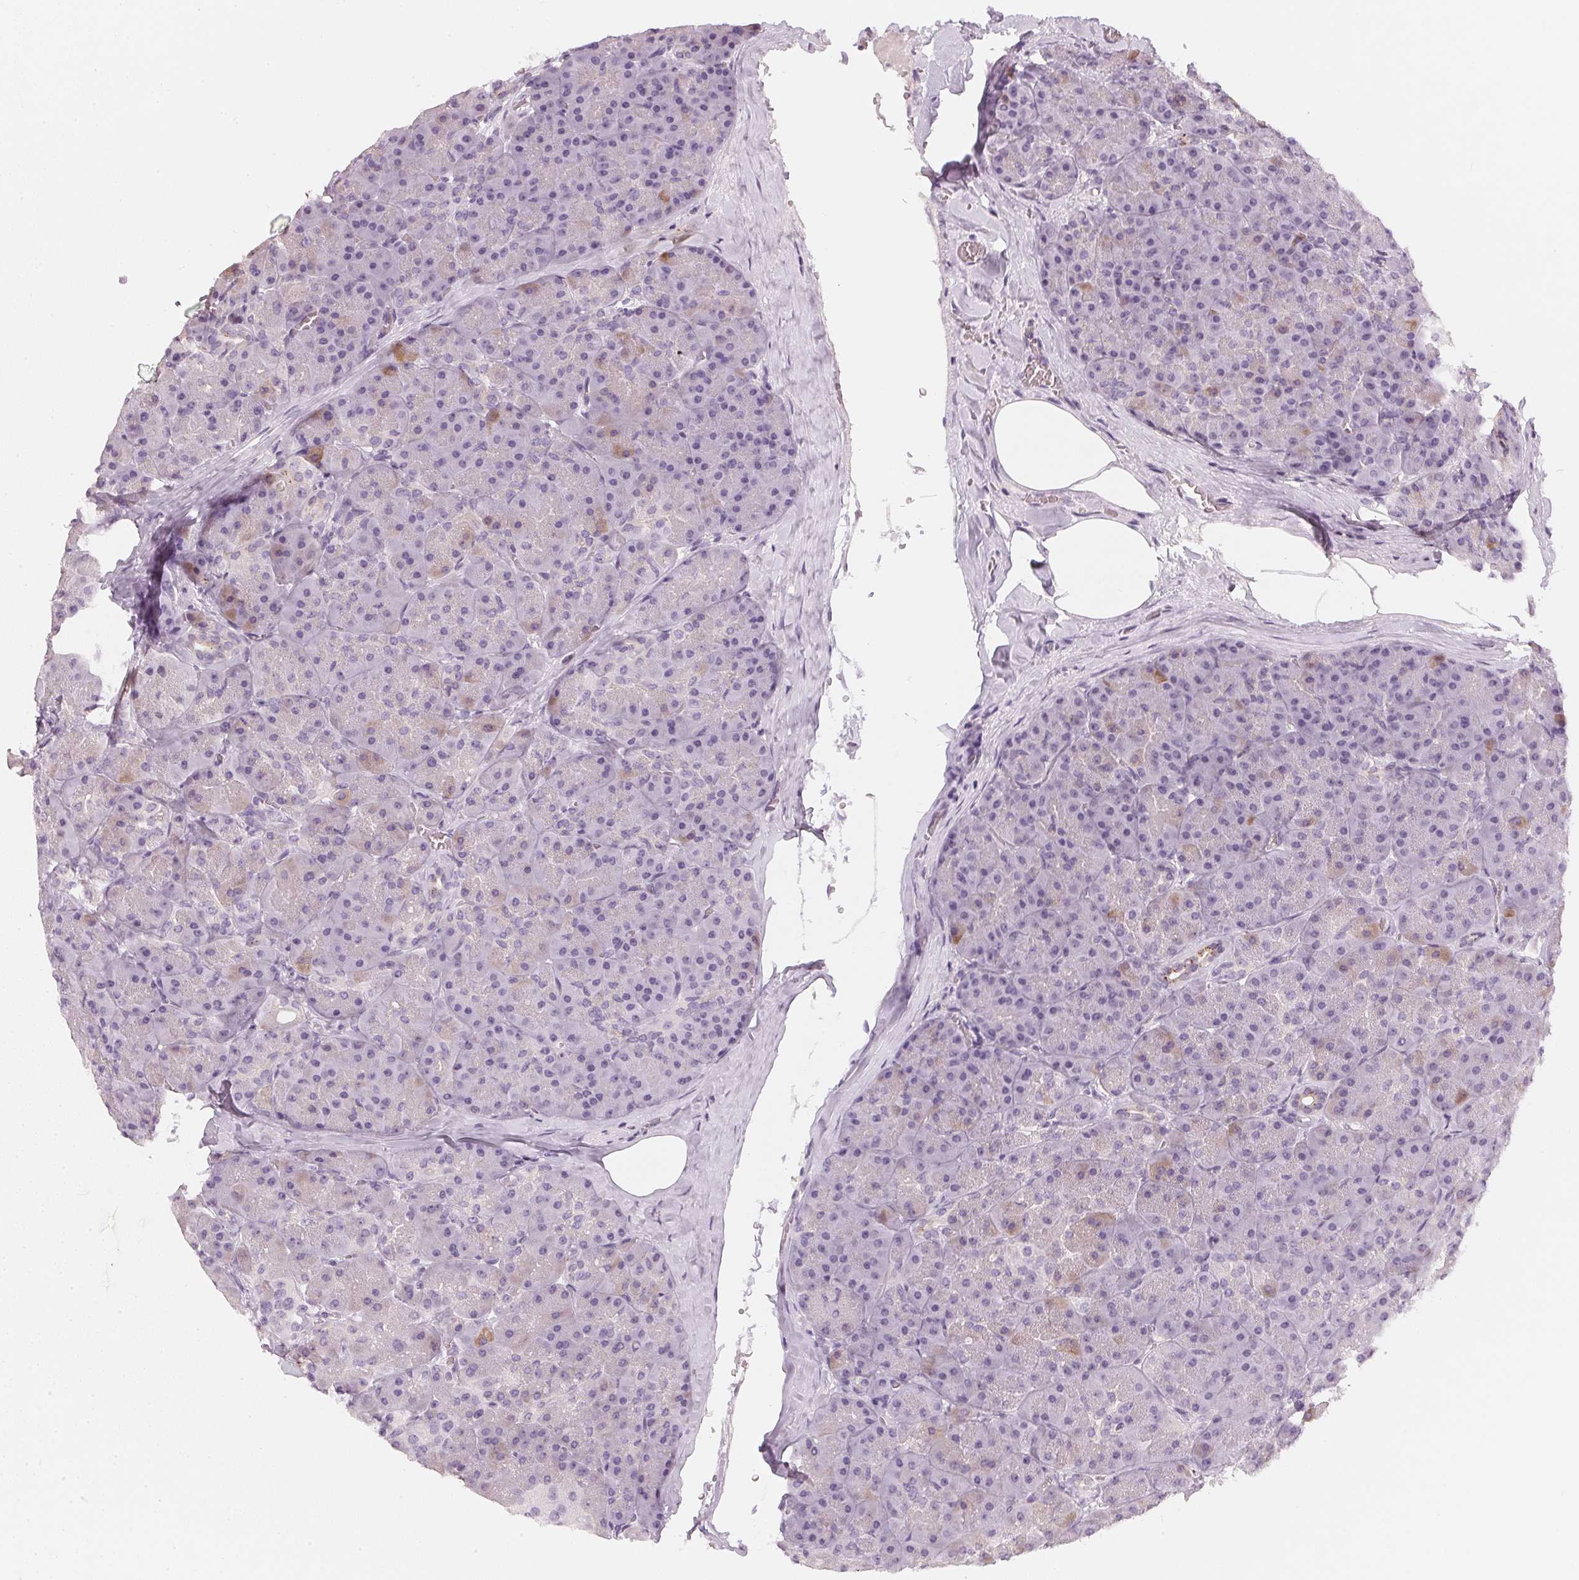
{"staining": {"intensity": "moderate", "quantity": "<25%", "location": "cytoplasmic/membranous"}, "tissue": "pancreas", "cell_type": "Exocrine glandular cells", "image_type": "normal", "snomed": [{"axis": "morphology", "description": "Normal tissue, NOS"}, {"axis": "topography", "description": "Pancreas"}], "caption": "Immunohistochemistry (IHC) (DAB (3,3'-diaminobenzidine)) staining of benign pancreas displays moderate cytoplasmic/membranous protein positivity in approximately <25% of exocrine glandular cells.", "gene": "CHST4", "patient": {"sex": "male", "age": 57}}